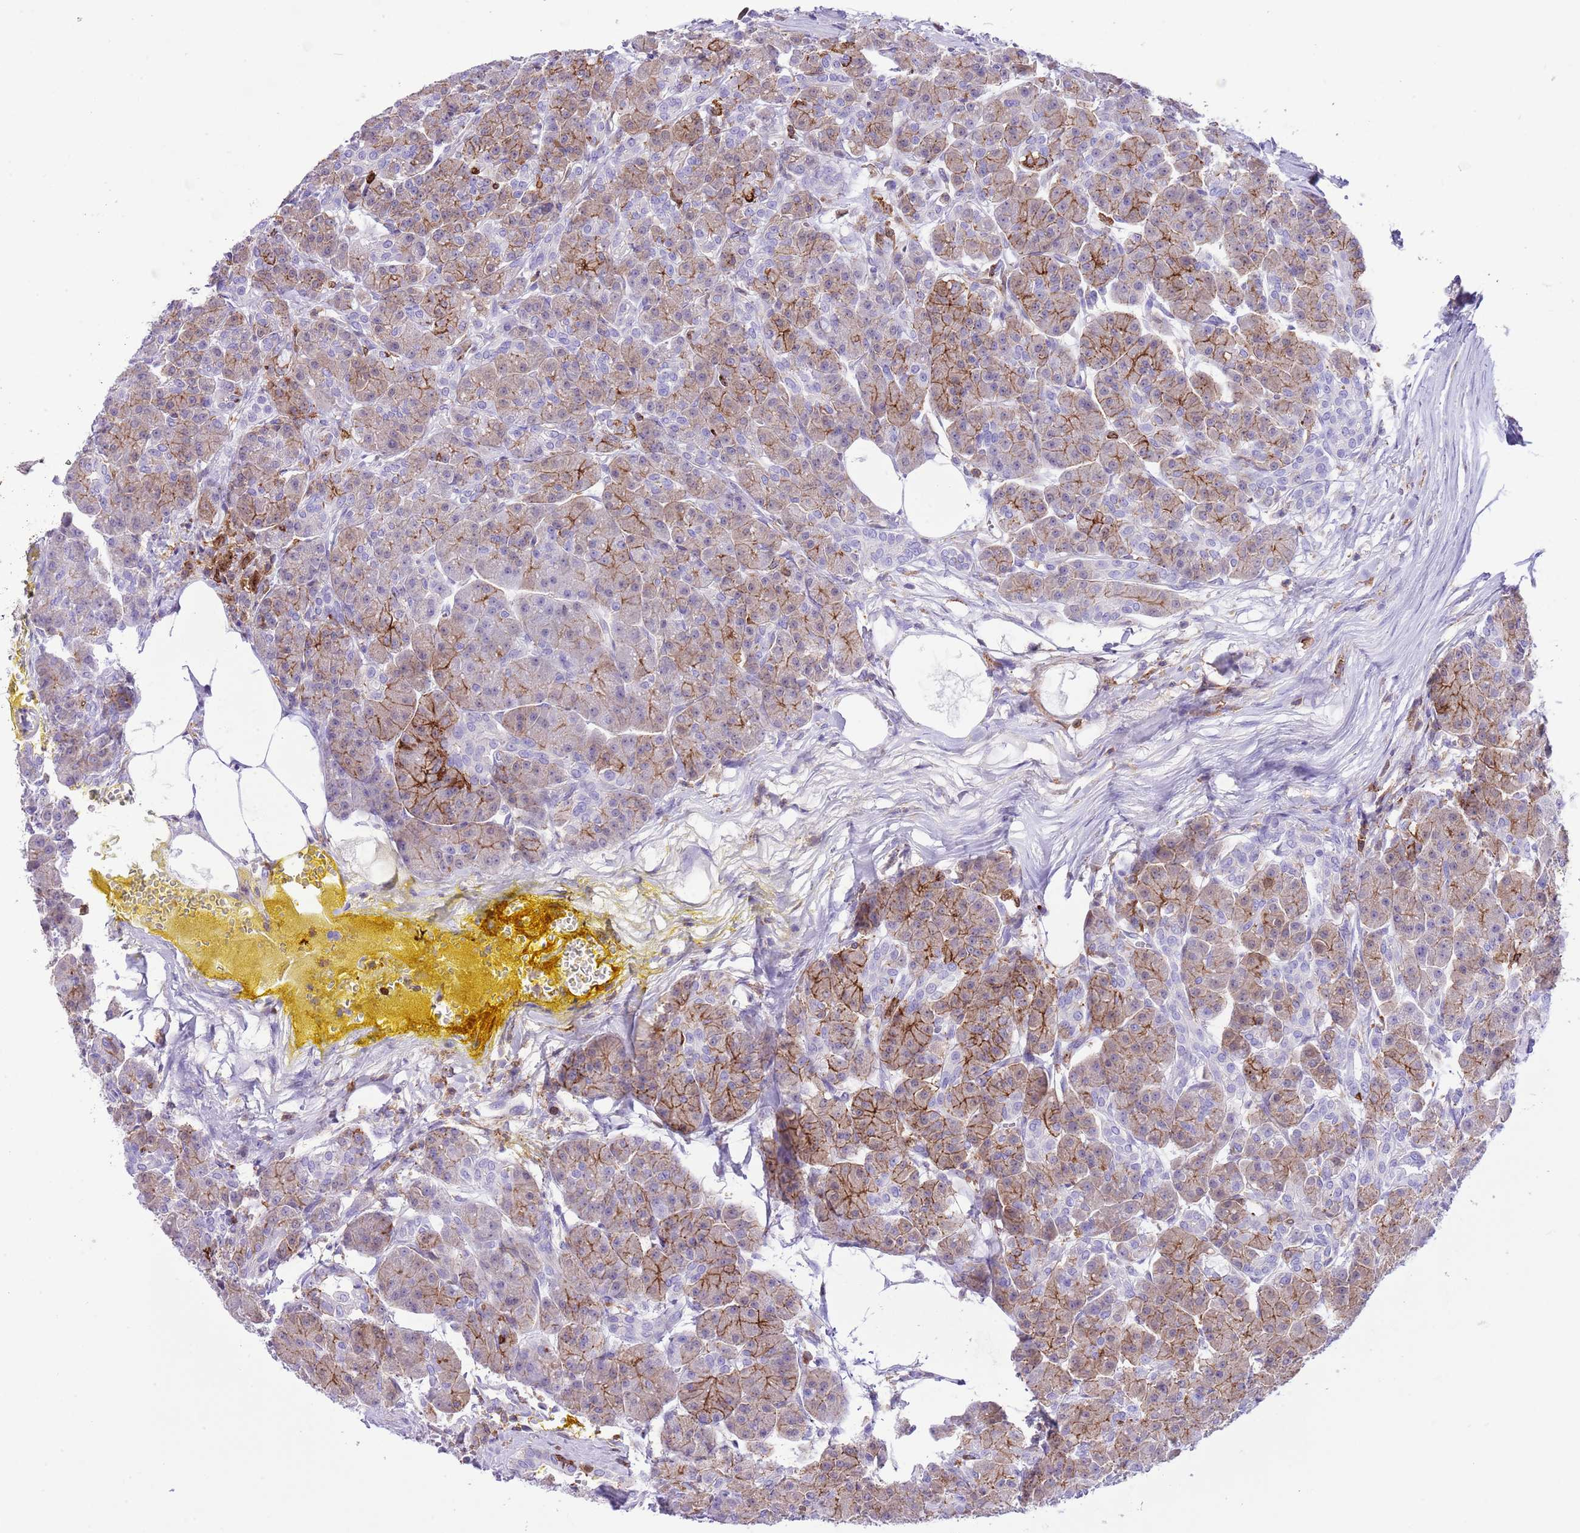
{"staining": {"intensity": "moderate", "quantity": ">75%", "location": "cytoplasmic/membranous"}, "tissue": "pancreas", "cell_type": "Exocrine glandular cells", "image_type": "normal", "snomed": [{"axis": "morphology", "description": "Normal tissue, NOS"}, {"axis": "topography", "description": "Pancreas"}], "caption": "DAB immunohistochemical staining of normal pancreas demonstrates moderate cytoplasmic/membranous protein staining in approximately >75% of exocrine glandular cells.", "gene": "EFHD2", "patient": {"sex": "male", "age": 63}}